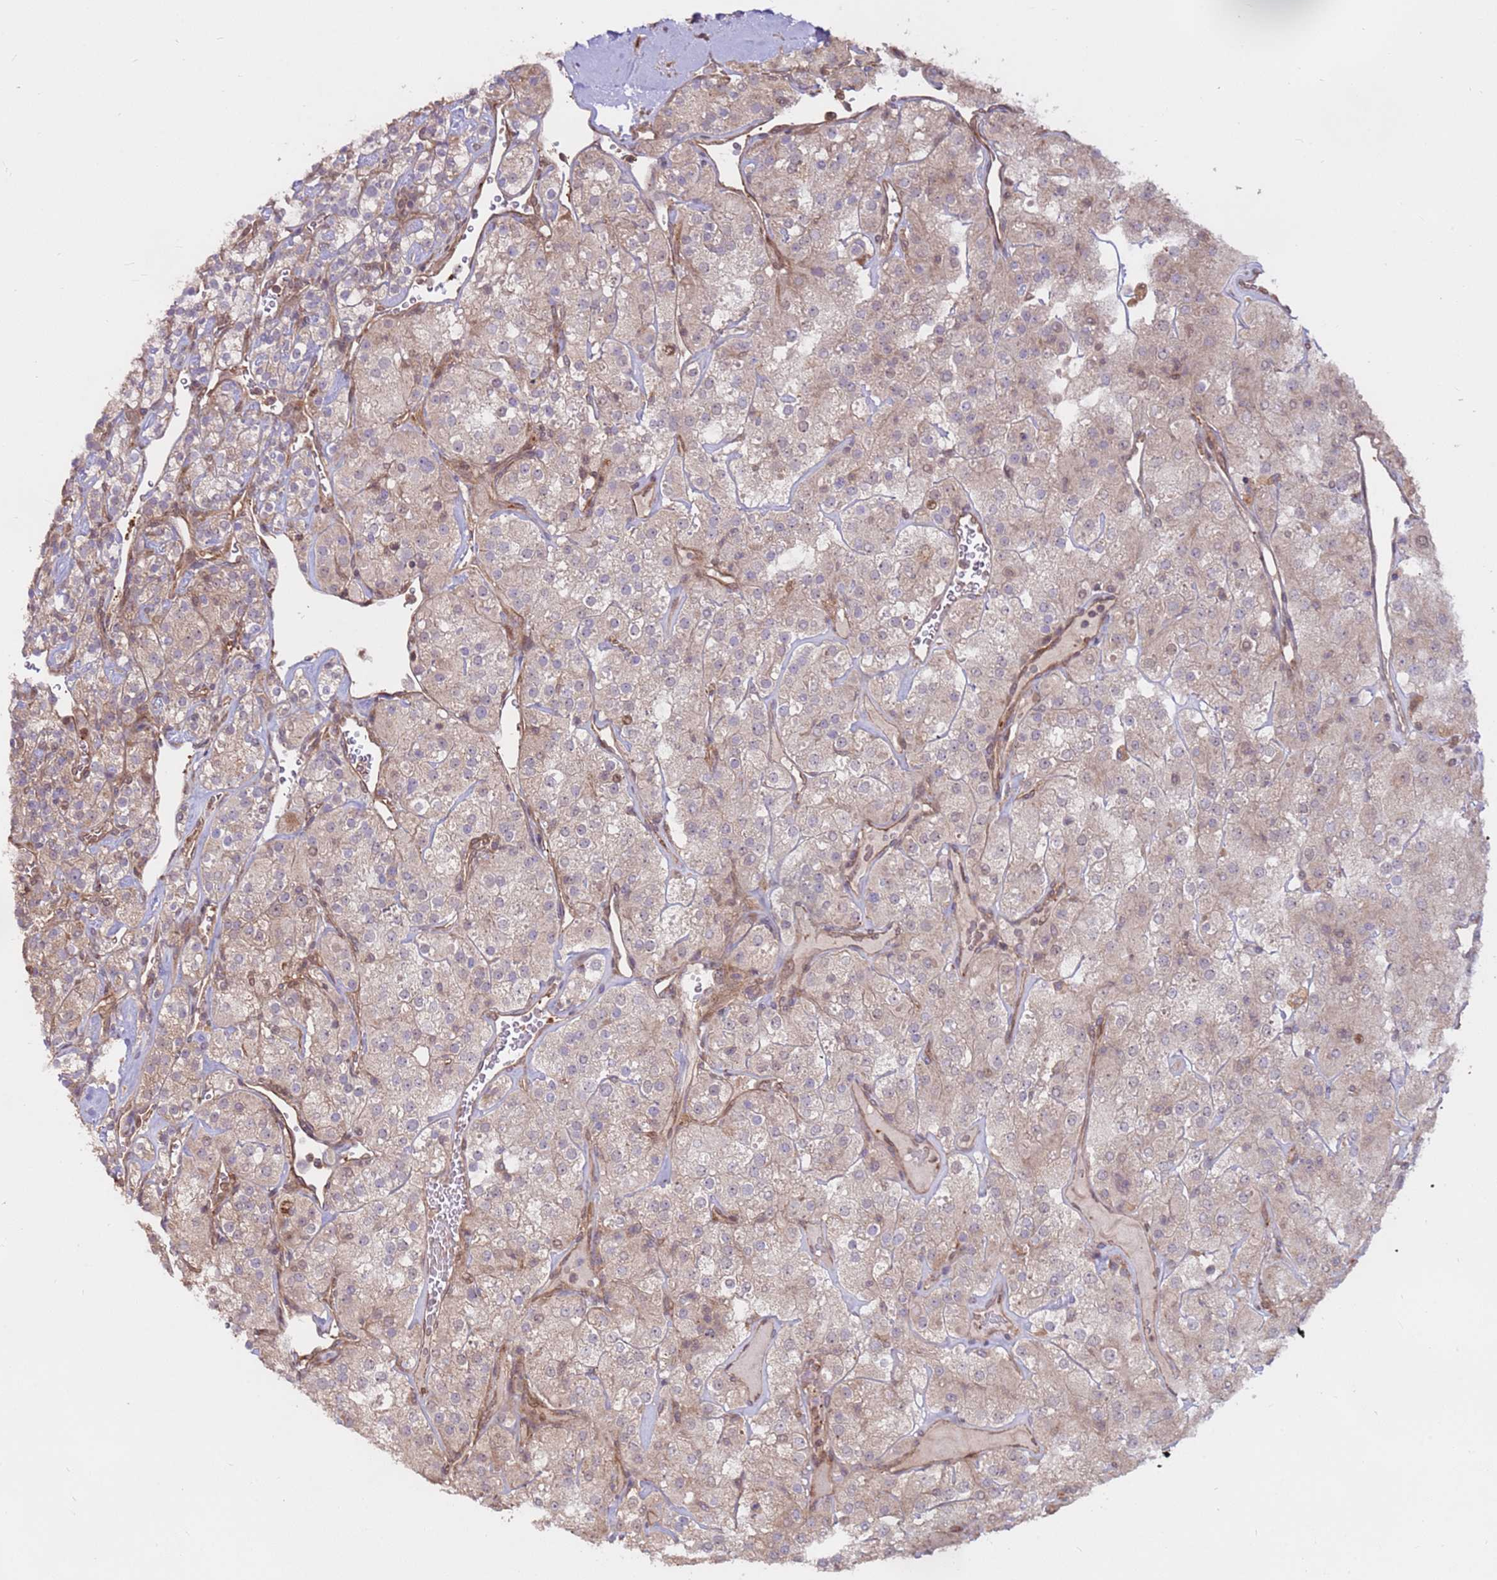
{"staining": {"intensity": "weak", "quantity": "25%-75%", "location": "cytoplasmic/membranous,nuclear"}, "tissue": "renal cancer", "cell_type": "Tumor cells", "image_type": "cancer", "snomed": [{"axis": "morphology", "description": "Adenocarcinoma, NOS"}, {"axis": "topography", "description": "Kidney"}], "caption": "Protein expression analysis of adenocarcinoma (renal) exhibits weak cytoplasmic/membranous and nuclear positivity in about 25%-75% of tumor cells. The staining was performed using DAB (3,3'-diaminobenzidine), with brown indicating positive protein expression. Nuclei are stained blue with hematoxylin.", "gene": "CCDC112", "patient": {"sex": "male", "age": 77}}